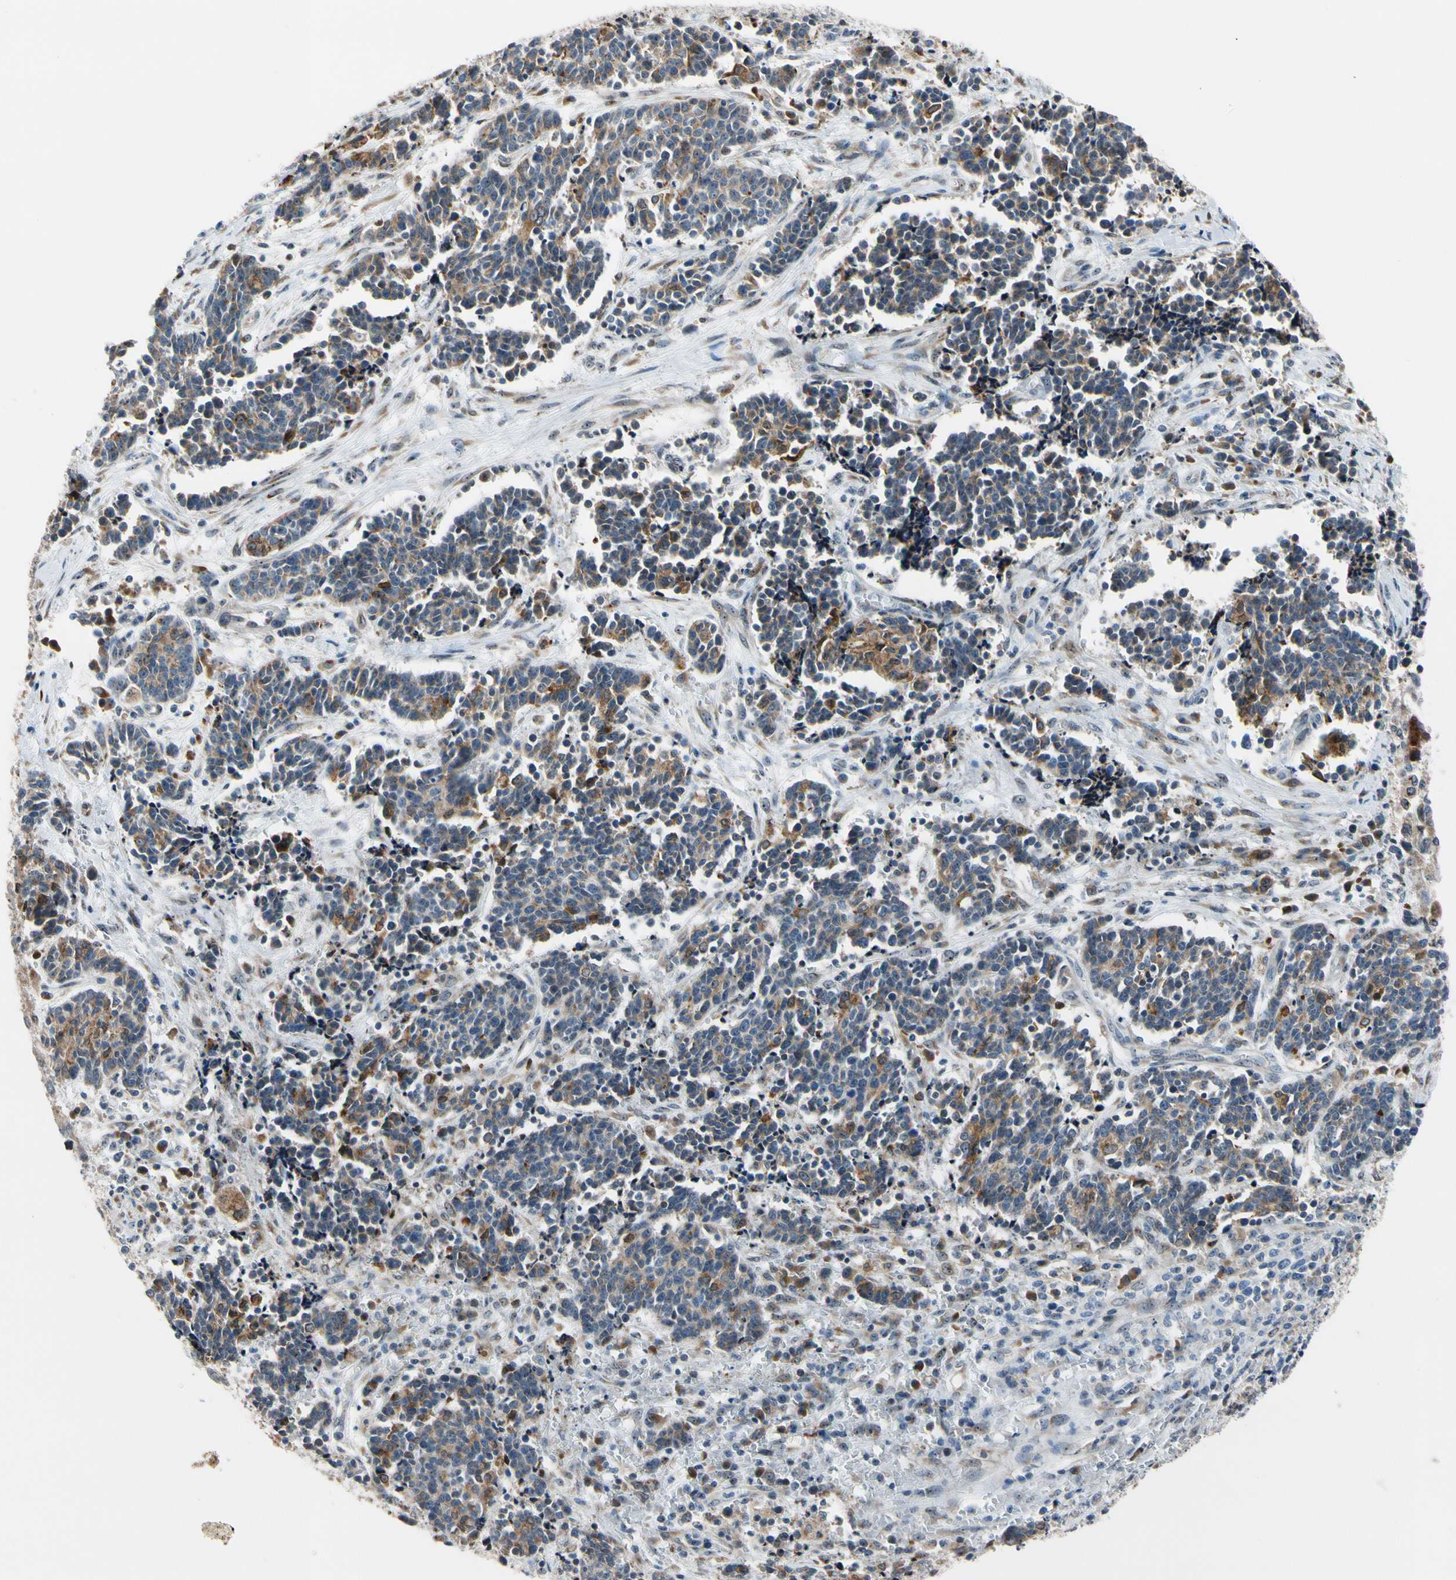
{"staining": {"intensity": "moderate", "quantity": ">75%", "location": "cytoplasmic/membranous"}, "tissue": "cervical cancer", "cell_type": "Tumor cells", "image_type": "cancer", "snomed": [{"axis": "morphology", "description": "Squamous cell carcinoma, NOS"}, {"axis": "topography", "description": "Cervix"}], "caption": "A brown stain shows moderate cytoplasmic/membranous positivity of a protein in human cervical cancer tumor cells.", "gene": "TMED7", "patient": {"sex": "female", "age": 35}}